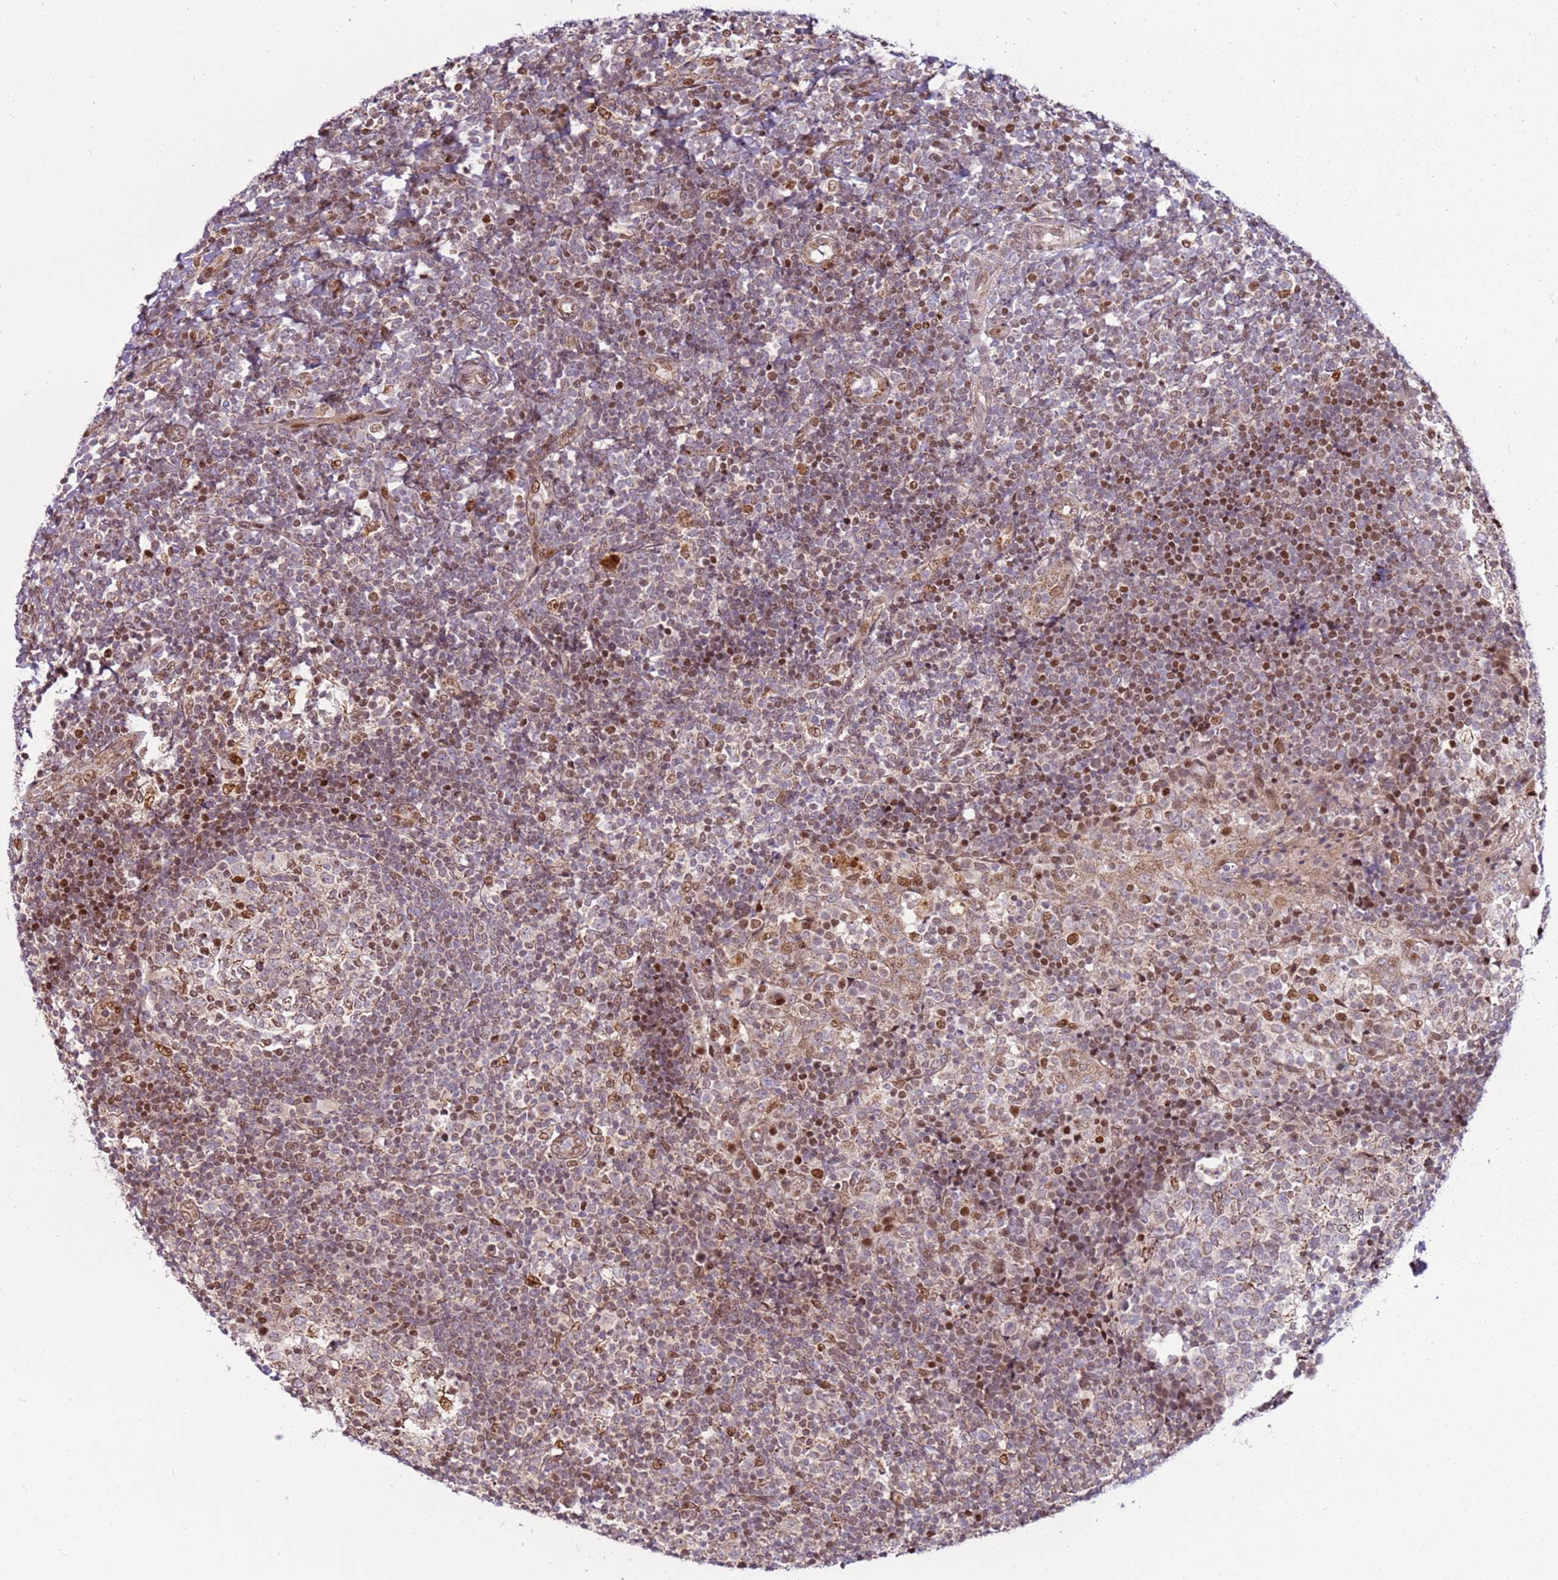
{"staining": {"intensity": "strong", "quantity": "<25%", "location": "nuclear"}, "tissue": "tonsil", "cell_type": "Germinal center cells", "image_type": "normal", "snomed": [{"axis": "morphology", "description": "Normal tissue, NOS"}, {"axis": "topography", "description": "Tonsil"}], "caption": "An immunohistochemistry photomicrograph of normal tissue is shown. Protein staining in brown shows strong nuclear positivity in tonsil within germinal center cells. The staining was performed using DAB (3,3'-diaminobenzidine) to visualize the protein expression in brown, while the nuclei were stained in blue with hematoxylin (Magnification: 20x).", "gene": "PCTP", "patient": {"sex": "female", "age": 19}}